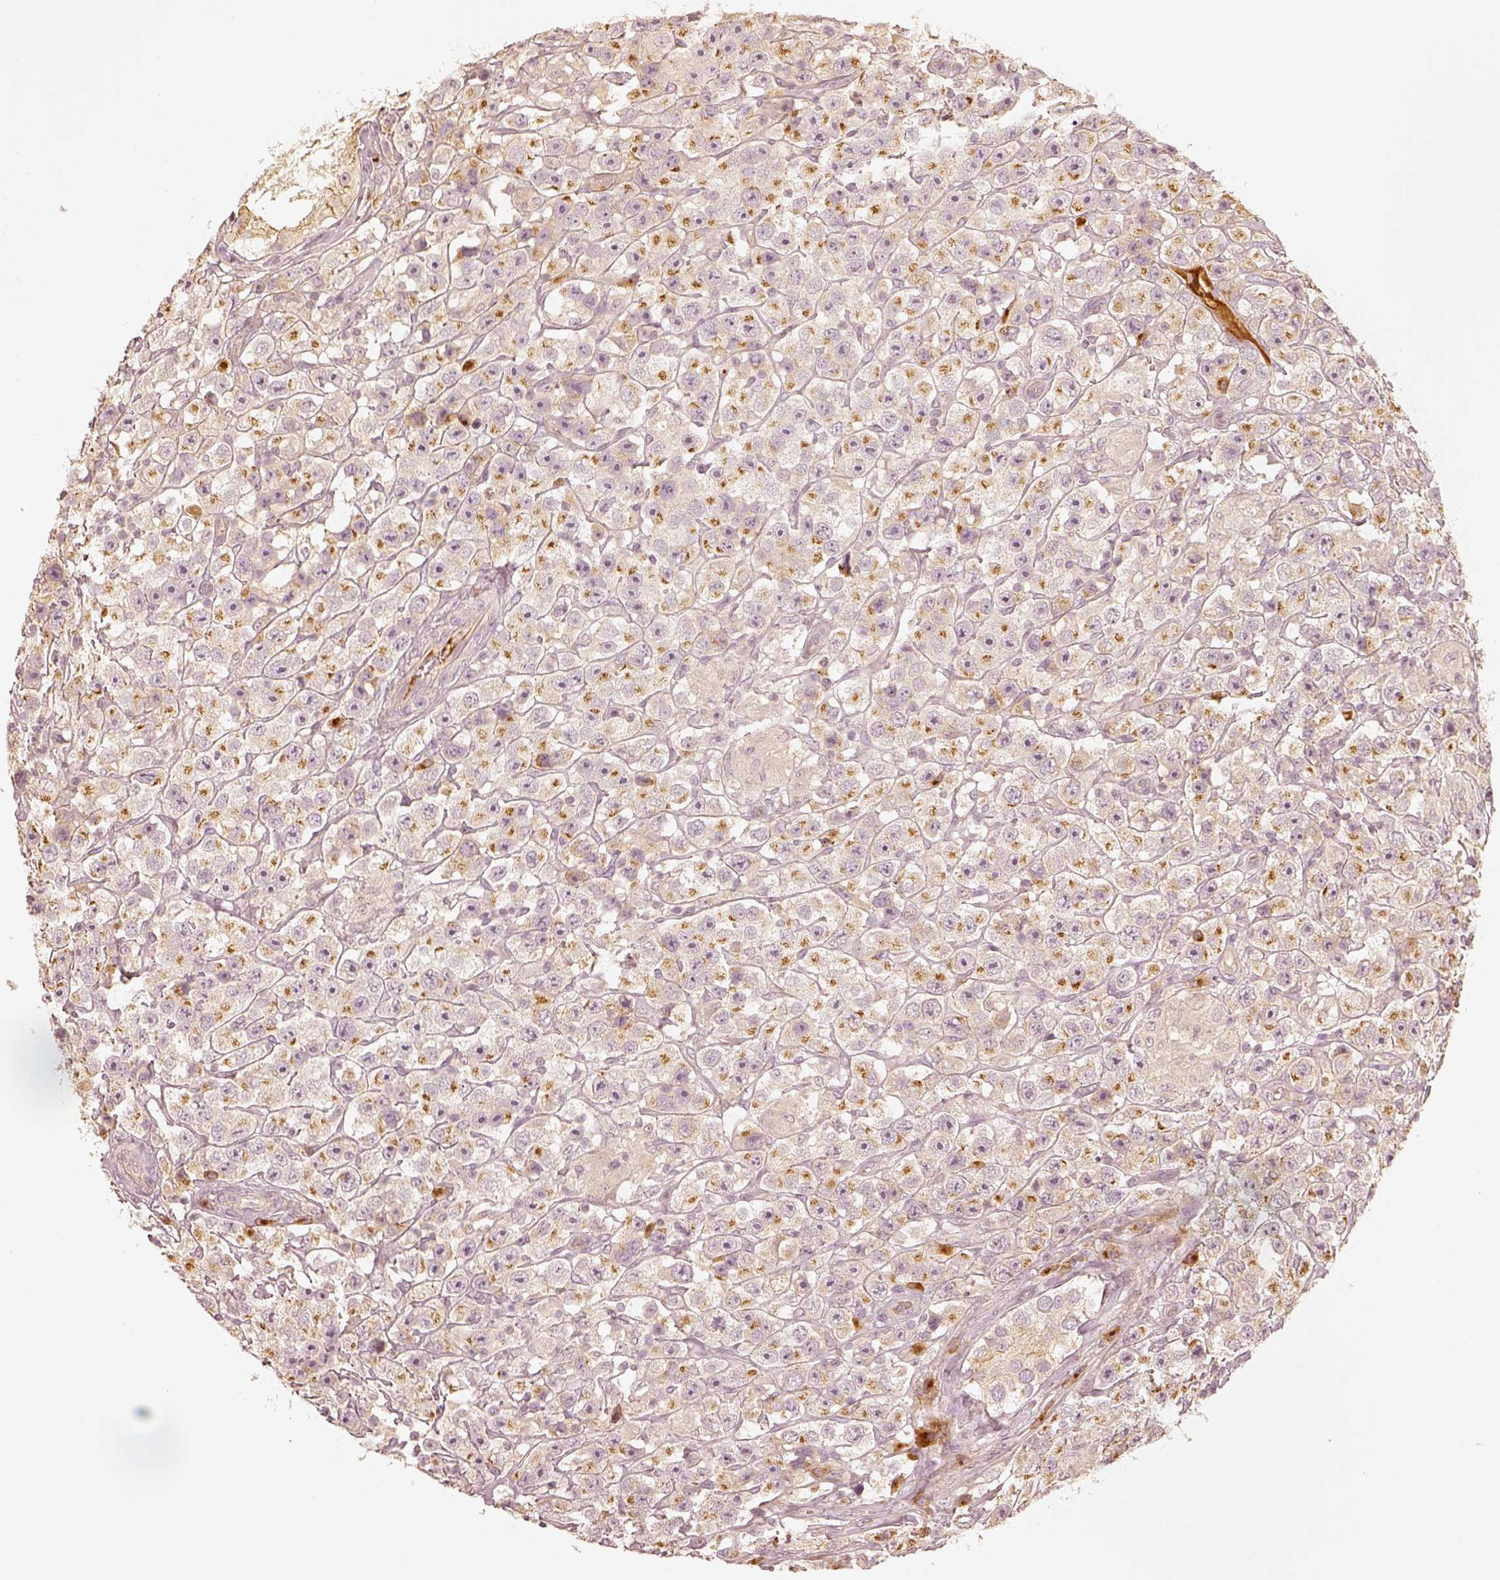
{"staining": {"intensity": "moderate", "quantity": "25%-75%", "location": "cytoplasmic/membranous"}, "tissue": "testis cancer", "cell_type": "Tumor cells", "image_type": "cancer", "snomed": [{"axis": "morphology", "description": "Seminoma, NOS"}, {"axis": "topography", "description": "Testis"}], "caption": "A medium amount of moderate cytoplasmic/membranous expression is appreciated in approximately 25%-75% of tumor cells in testis cancer tissue.", "gene": "GORASP2", "patient": {"sex": "male", "age": 45}}